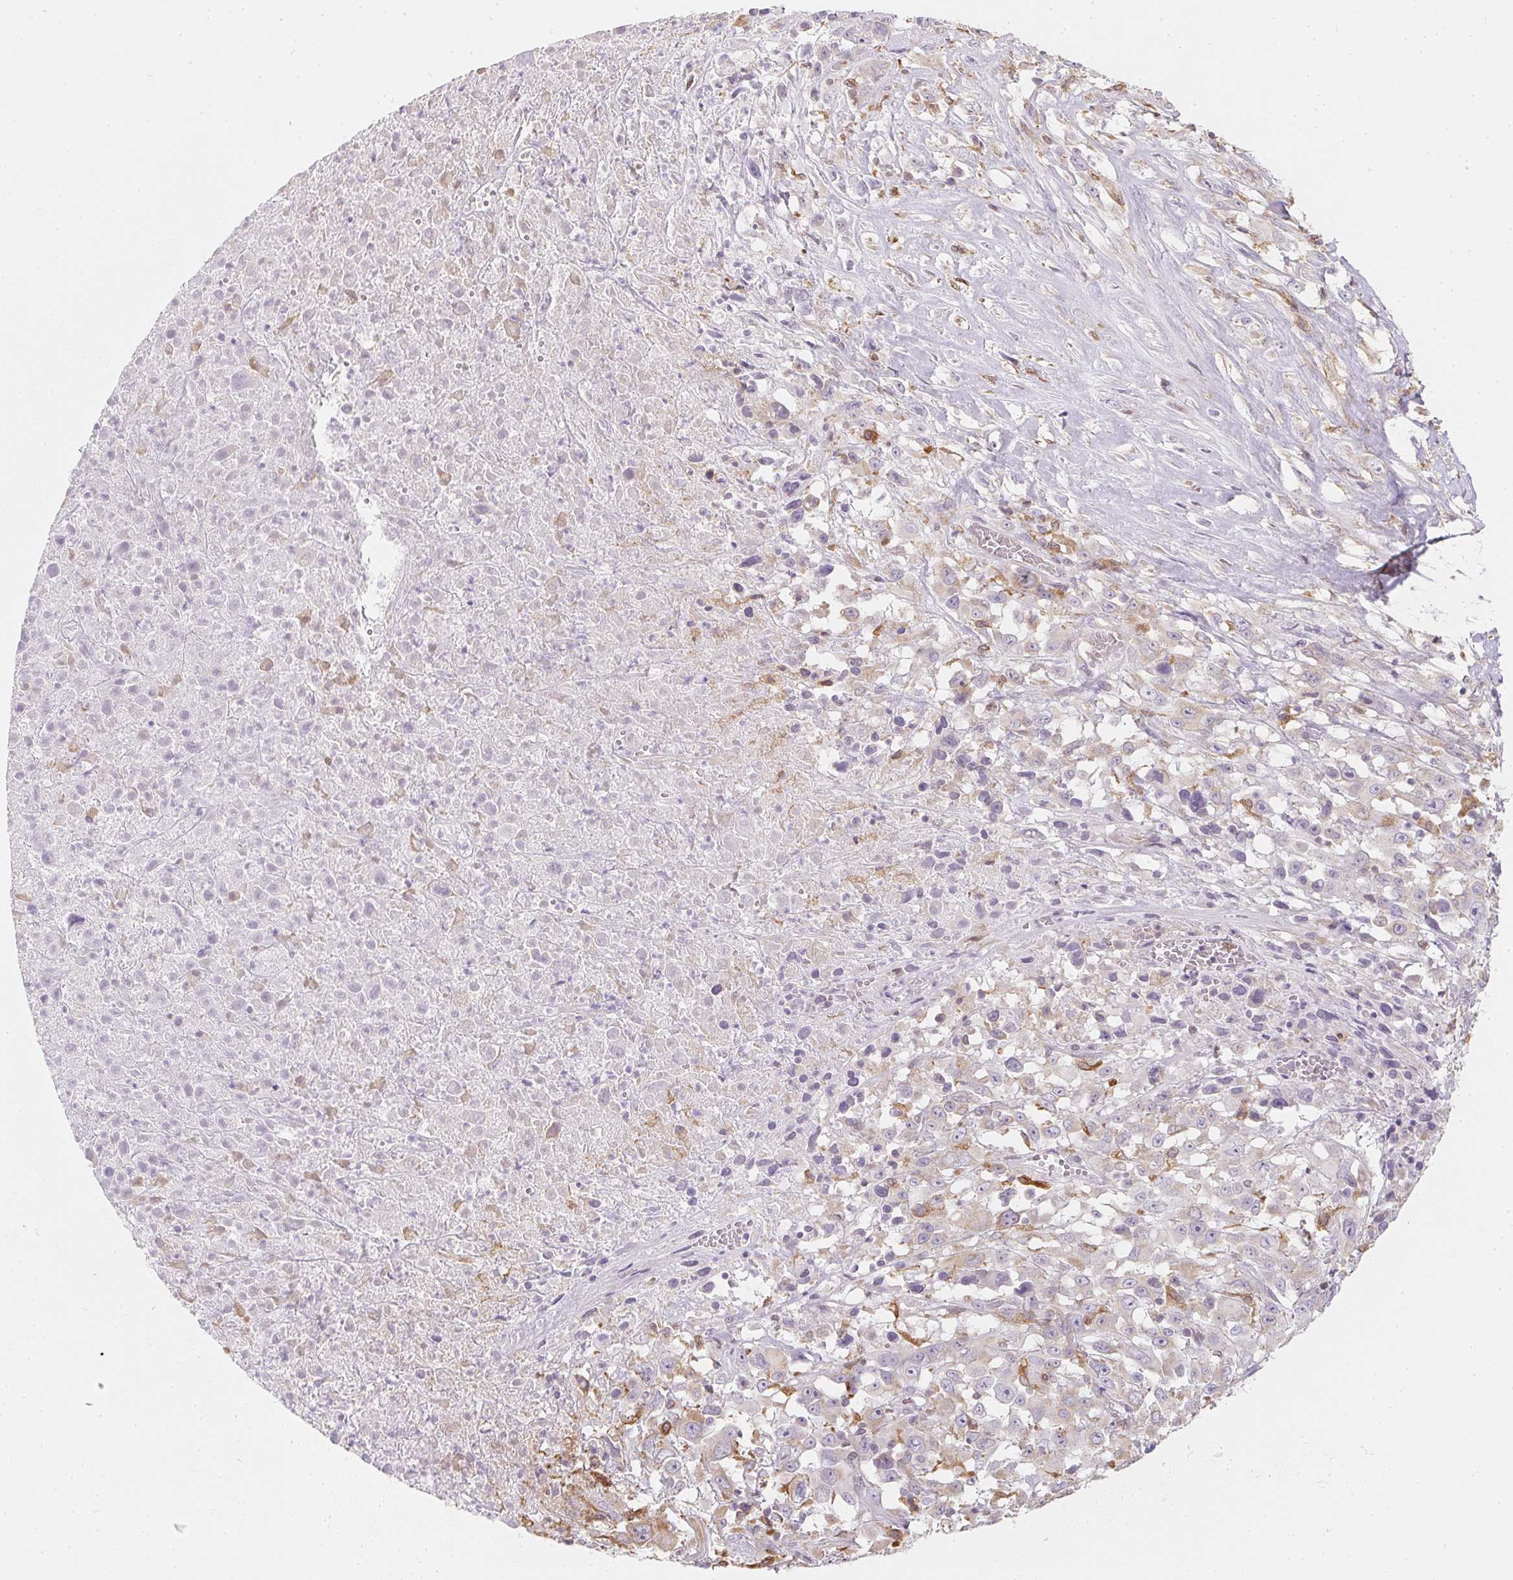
{"staining": {"intensity": "weak", "quantity": "25%-75%", "location": "cytoplasmic/membranous"}, "tissue": "melanoma", "cell_type": "Tumor cells", "image_type": "cancer", "snomed": [{"axis": "morphology", "description": "Malignant melanoma, Metastatic site"}, {"axis": "topography", "description": "Soft tissue"}], "caption": "Immunohistochemistry (IHC) (DAB (3,3'-diaminobenzidine)) staining of human malignant melanoma (metastatic site) displays weak cytoplasmic/membranous protein staining in about 25%-75% of tumor cells.", "gene": "SOAT1", "patient": {"sex": "male", "age": 50}}